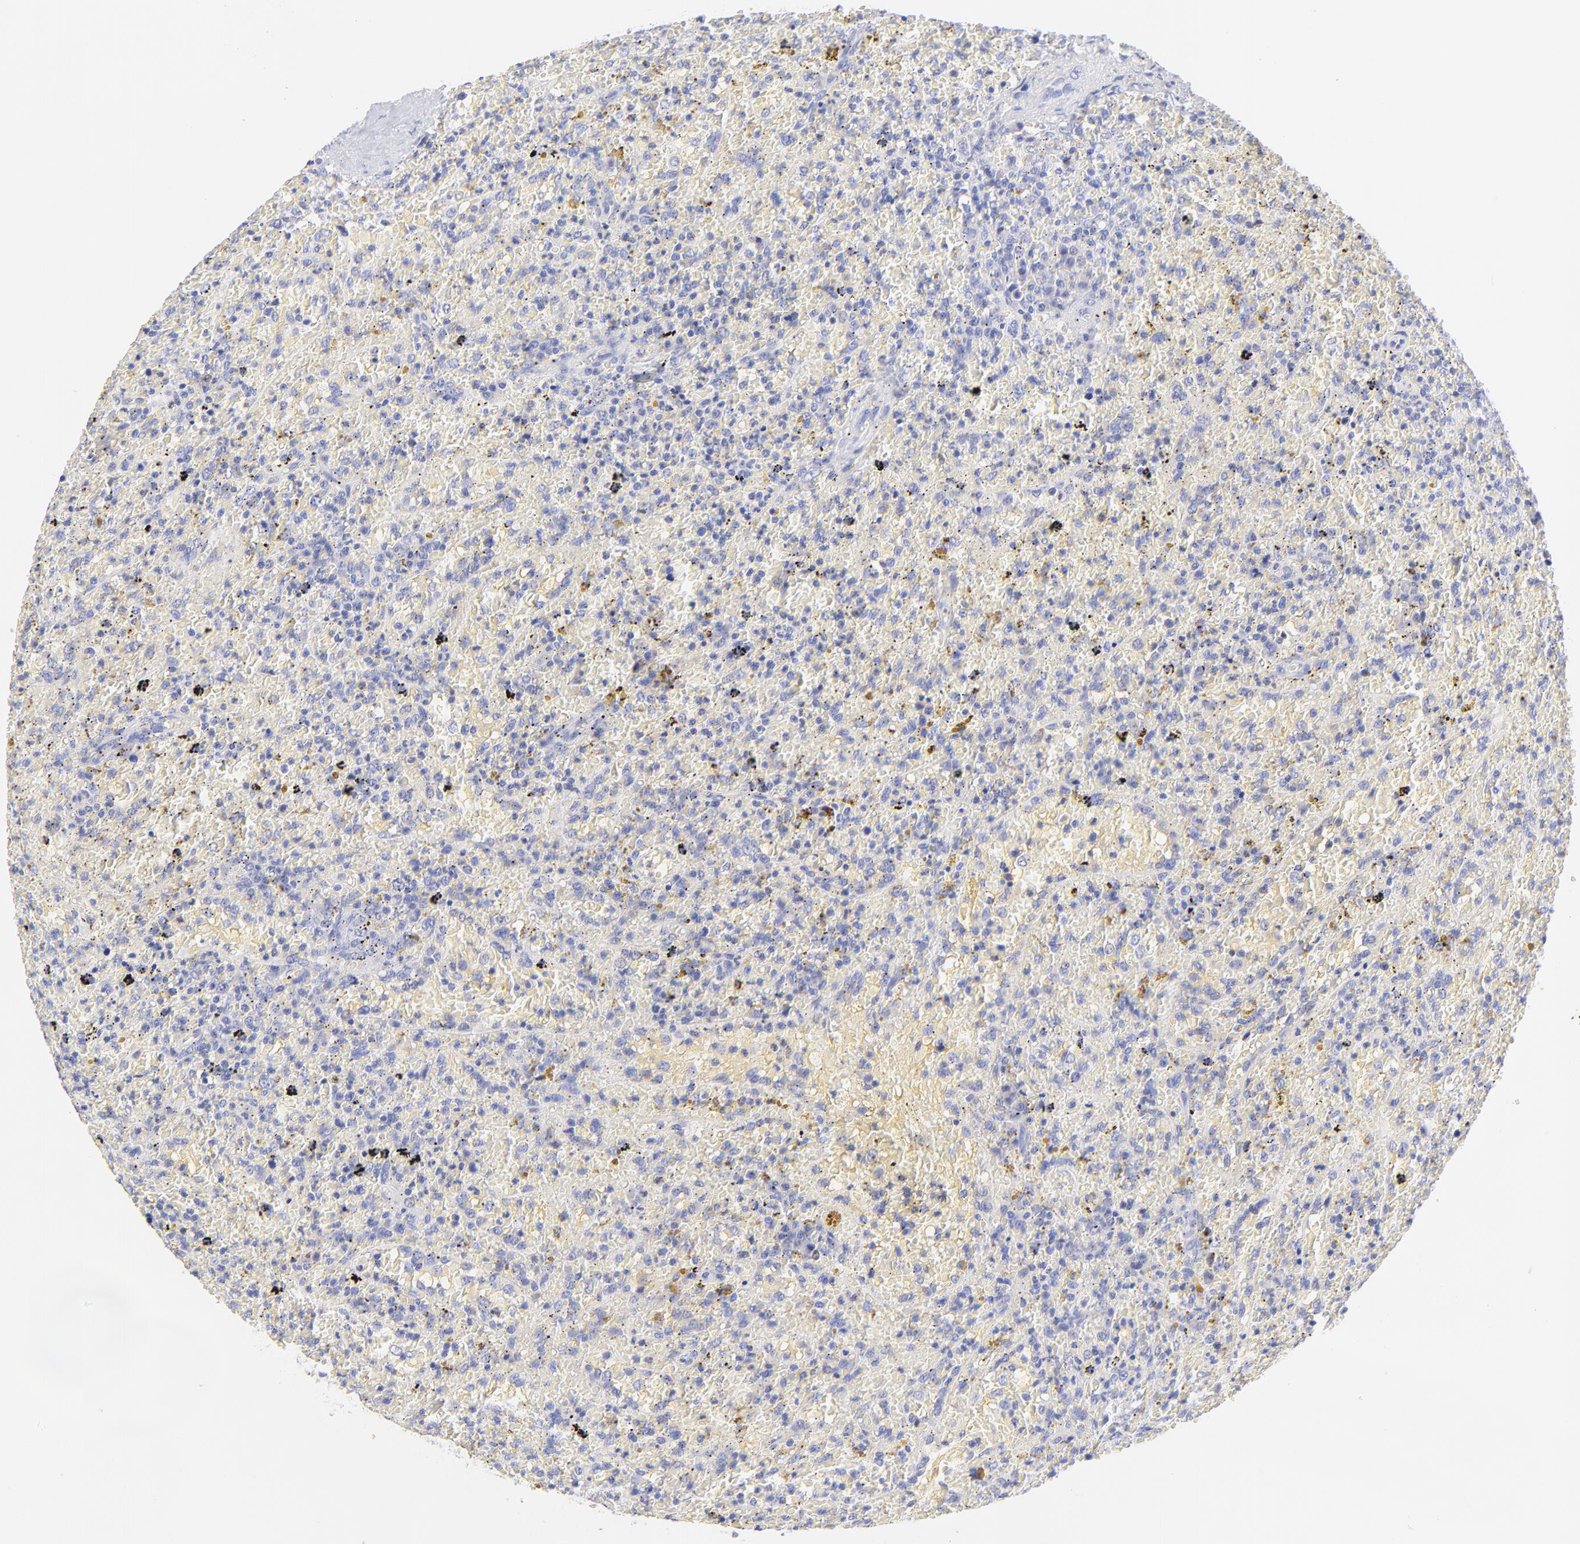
{"staining": {"intensity": "negative", "quantity": "none", "location": "none"}, "tissue": "lymphoma", "cell_type": "Tumor cells", "image_type": "cancer", "snomed": [{"axis": "morphology", "description": "Malignant lymphoma, non-Hodgkin's type, High grade"}, {"axis": "topography", "description": "Spleen"}, {"axis": "topography", "description": "Lymph node"}], "caption": "High power microscopy image of an immunohistochemistry photomicrograph of lymphoma, revealing no significant positivity in tumor cells.", "gene": "EBP", "patient": {"sex": "female", "age": 70}}